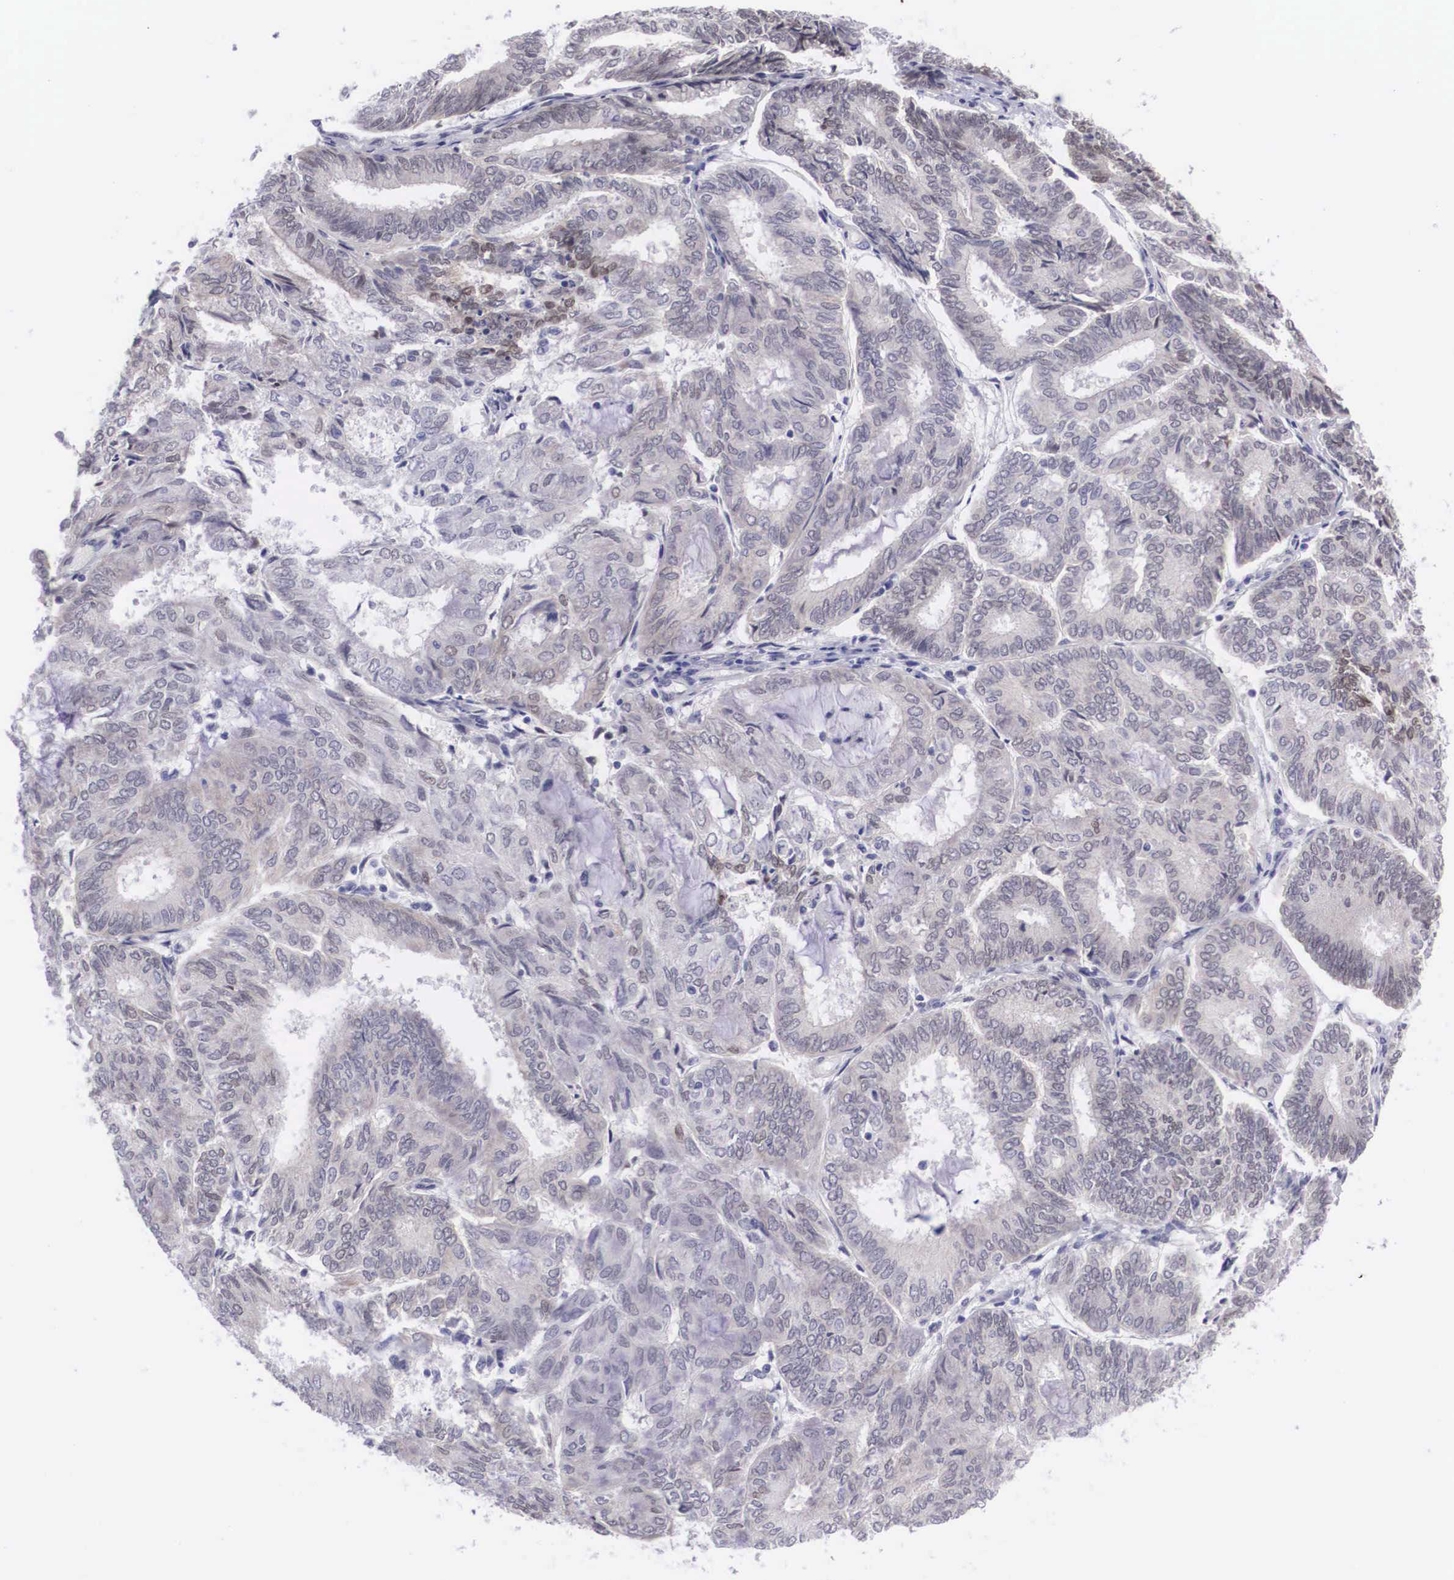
{"staining": {"intensity": "weak", "quantity": "<25%", "location": "cytoplasmic/membranous"}, "tissue": "endometrial cancer", "cell_type": "Tumor cells", "image_type": "cancer", "snomed": [{"axis": "morphology", "description": "Adenocarcinoma, NOS"}, {"axis": "topography", "description": "Endometrium"}], "caption": "The image shows no staining of tumor cells in endometrial cancer. Brightfield microscopy of immunohistochemistry stained with DAB (3,3'-diaminobenzidine) (brown) and hematoxylin (blue), captured at high magnification.", "gene": "SOX11", "patient": {"sex": "female", "age": 59}}